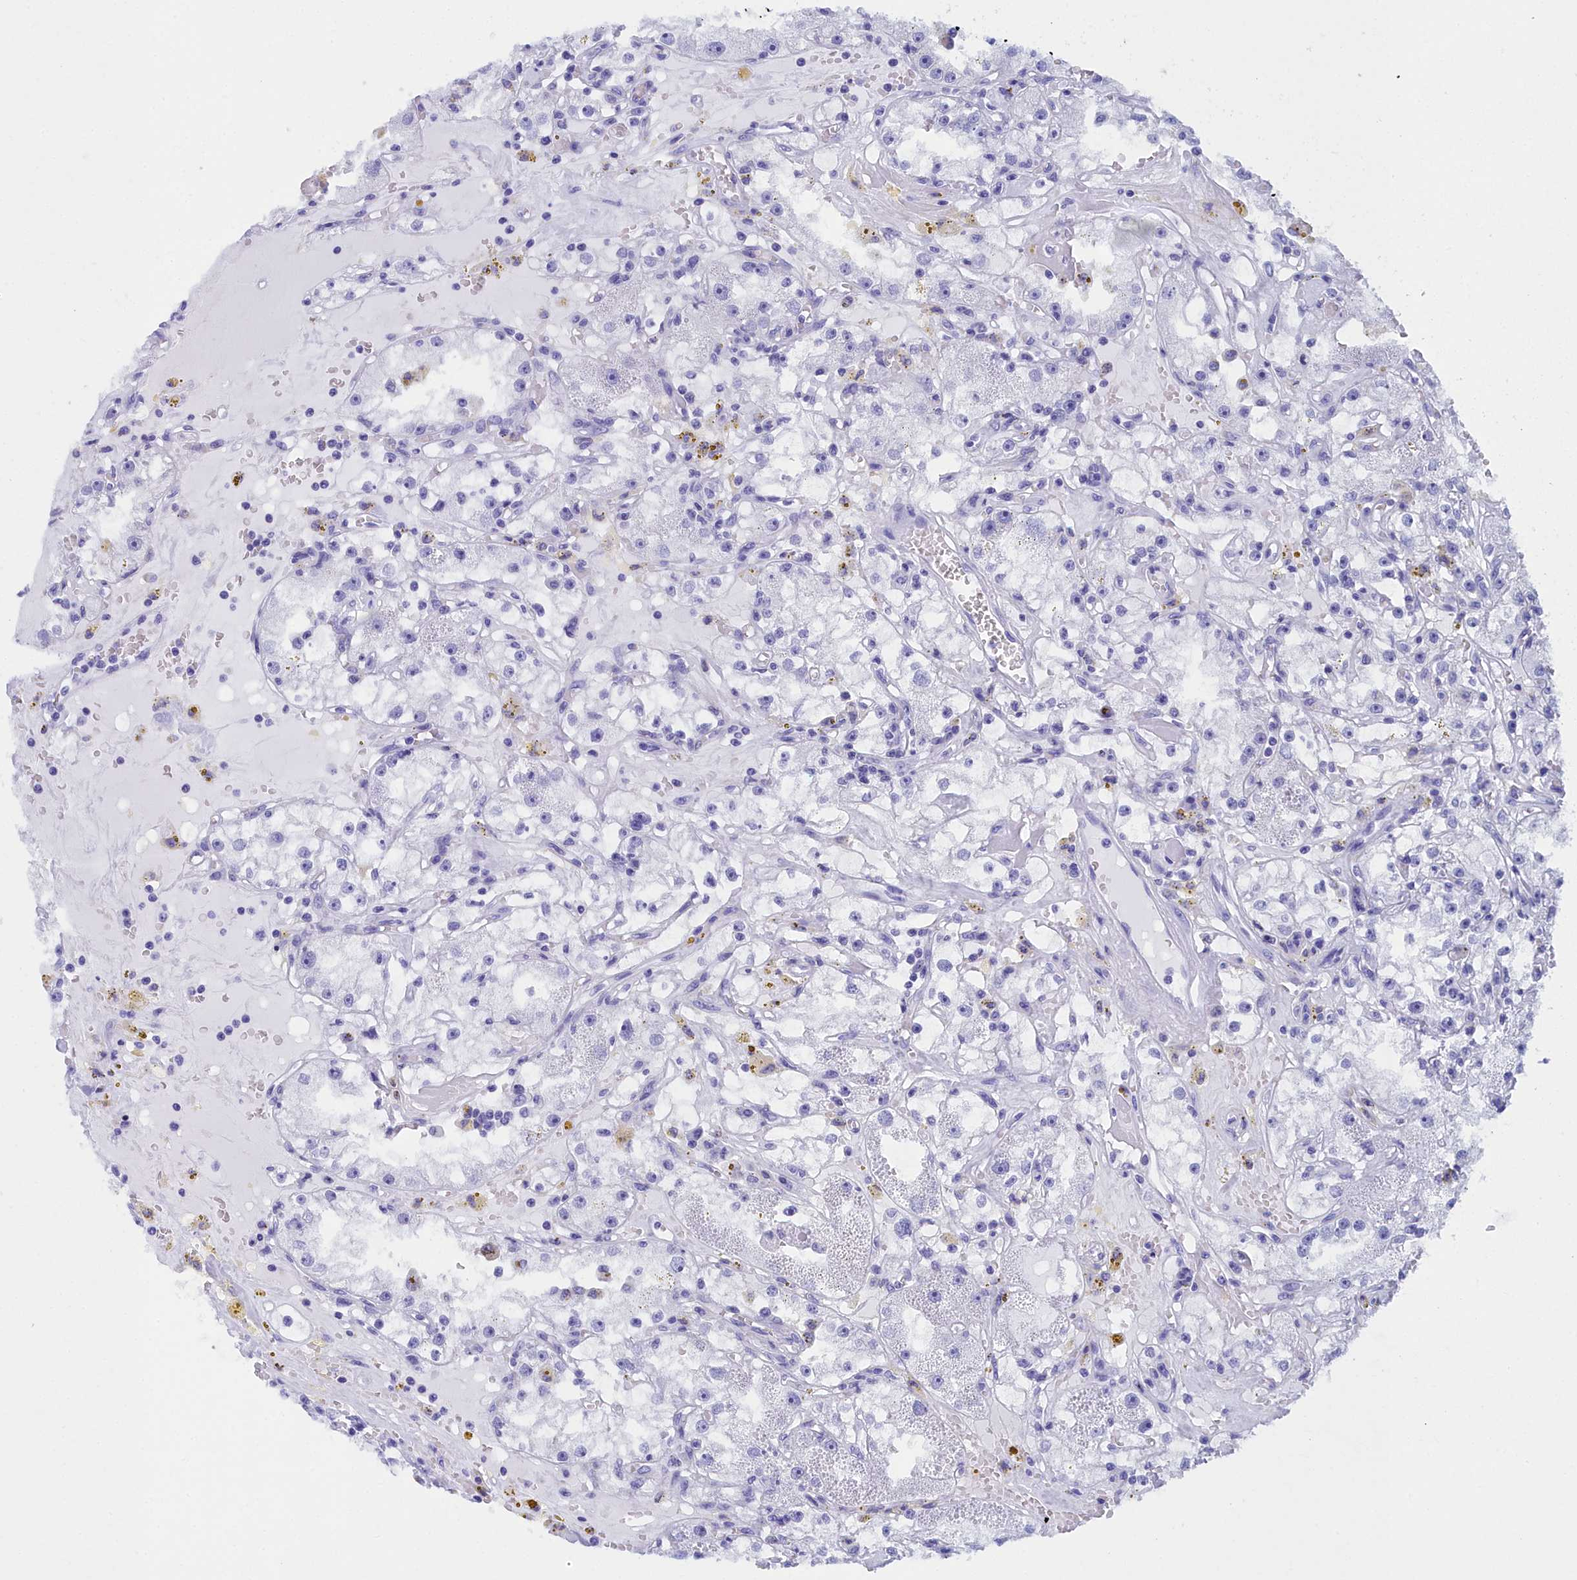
{"staining": {"intensity": "negative", "quantity": "none", "location": "none"}, "tissue": "renal cancer", "cell_type": "Tumor cells", "image_type": "cancer", "snomed": [{"axis": "morphology", "description": "Adenocarcinoma, NOS"}, {"axis": "topography", "description": "Kidney"}], "caption": "An IHC photomicrograph of adenocarcinoma (renal) is shown. There is no staining in tumor cells of adenocarcinoma (renal).", "gene": "CCDC97", "patient": {"sex": "male", "age": 56}}